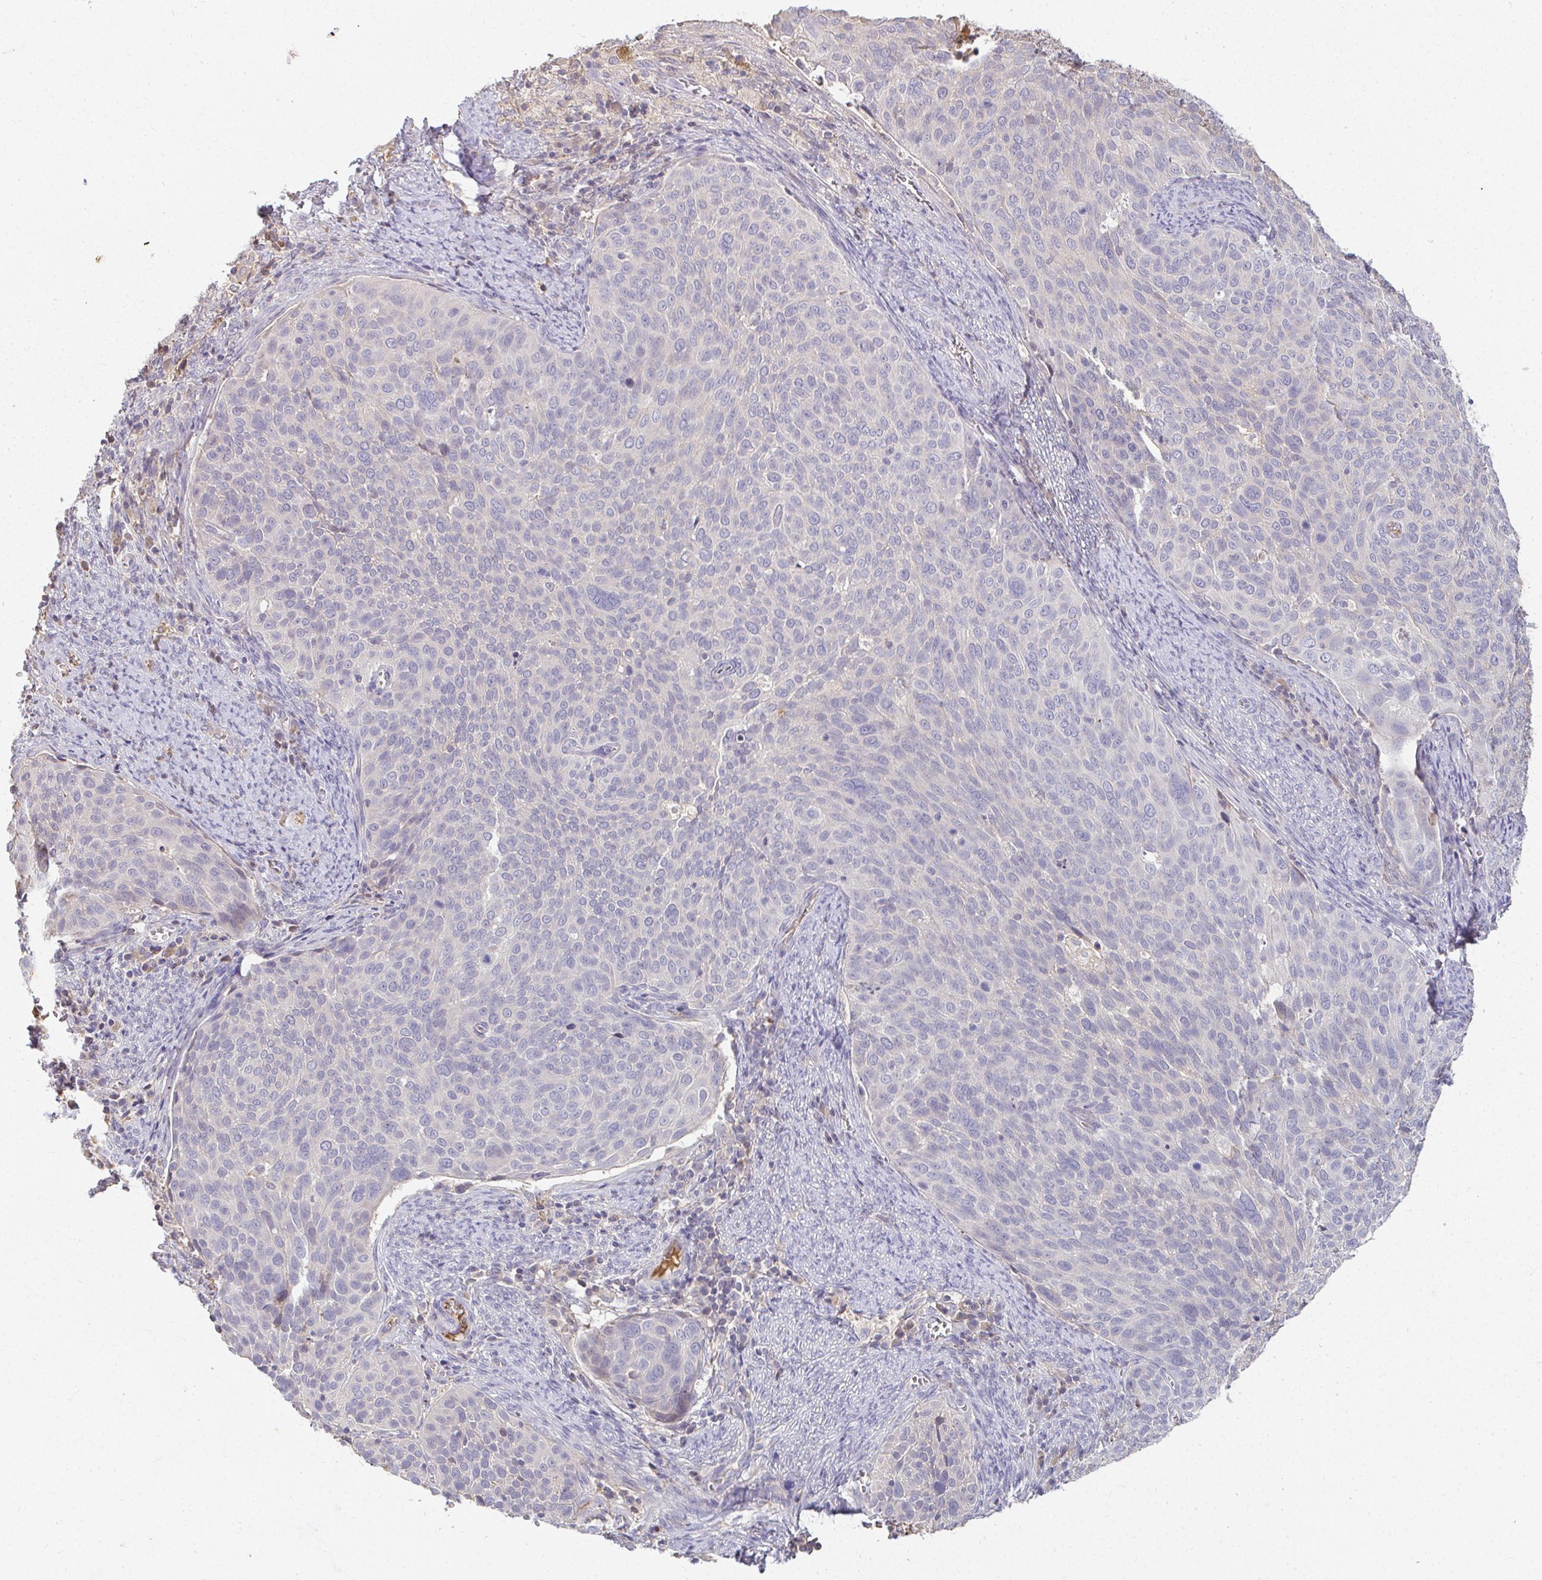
{"staining": {"intensity": "negative", "quantity": "none", "location": "none"}, "tissue": "cervical cancer", "cell_type": "Tumor cells", "image_type": "cancer", "snomed": [{"axis": "morphology", "description": "Squamous cell carcinoma, NOS"}, {"axis": "topography", "description": "Cervix"}], "caption": "Photomicrograph shows no protein expression in tumor cells of squamous cell carcinoma (cervical) tissue. (Brightfield microscopy of DAB immunohistochemistry at high magnification).", "gene": "LOXL4", "patient": {"sex": "female", "age": 39}}